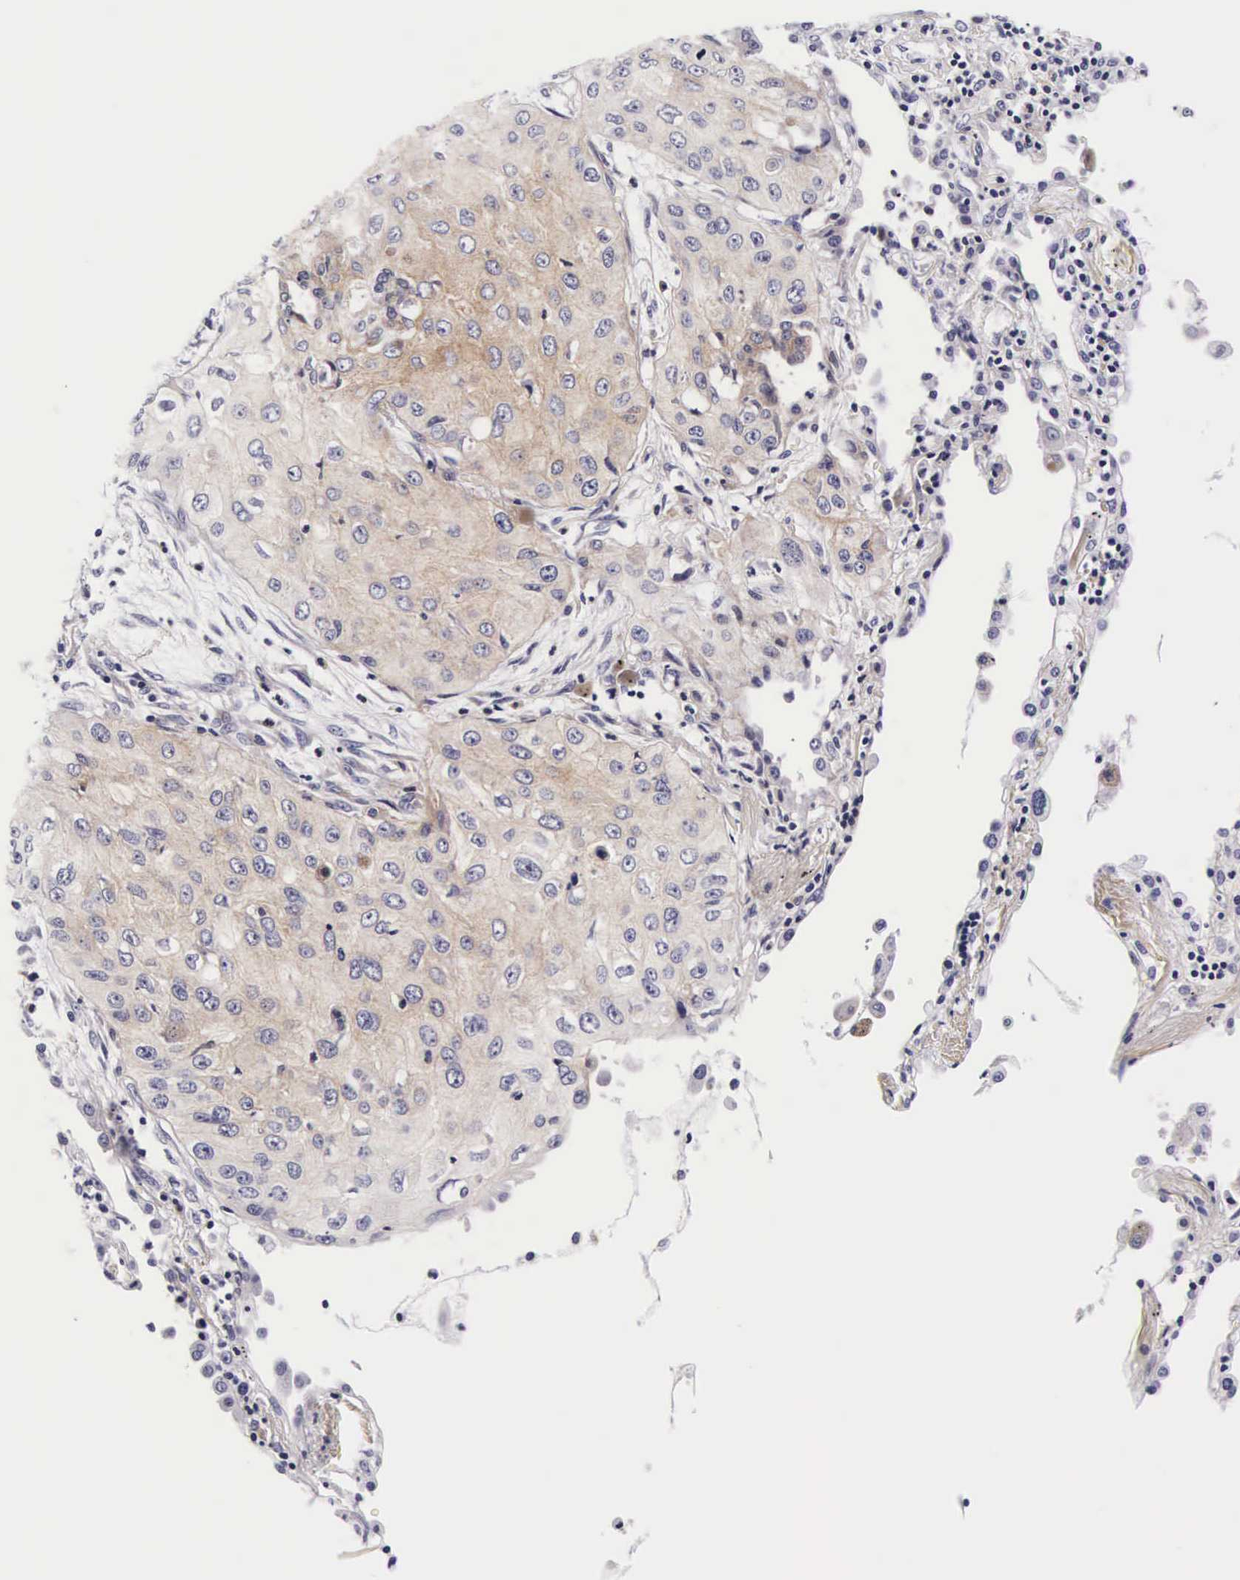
{"staining": {"intensity": "weak", "quantity": "25%-75%", "location": "cytoplasmic/membranous"}, "tissue": "lung cancer", "cell_type": "Tumor cells", "image_type": "cancer", "snomed": [{"axis": "morphology", "description": "Squamous cell carcinoma, NOS"}, {"axis": "topography", "description": "Lung"}], "caption": "Protein expression analysis of human lung cancer (squamous cell carcinoma) reveals weak cytoplasmic/membranous staining in about 25%-75% of tumor cells.", "gene": "UPRT", "patient": {"sex": "male", "age": 71}}